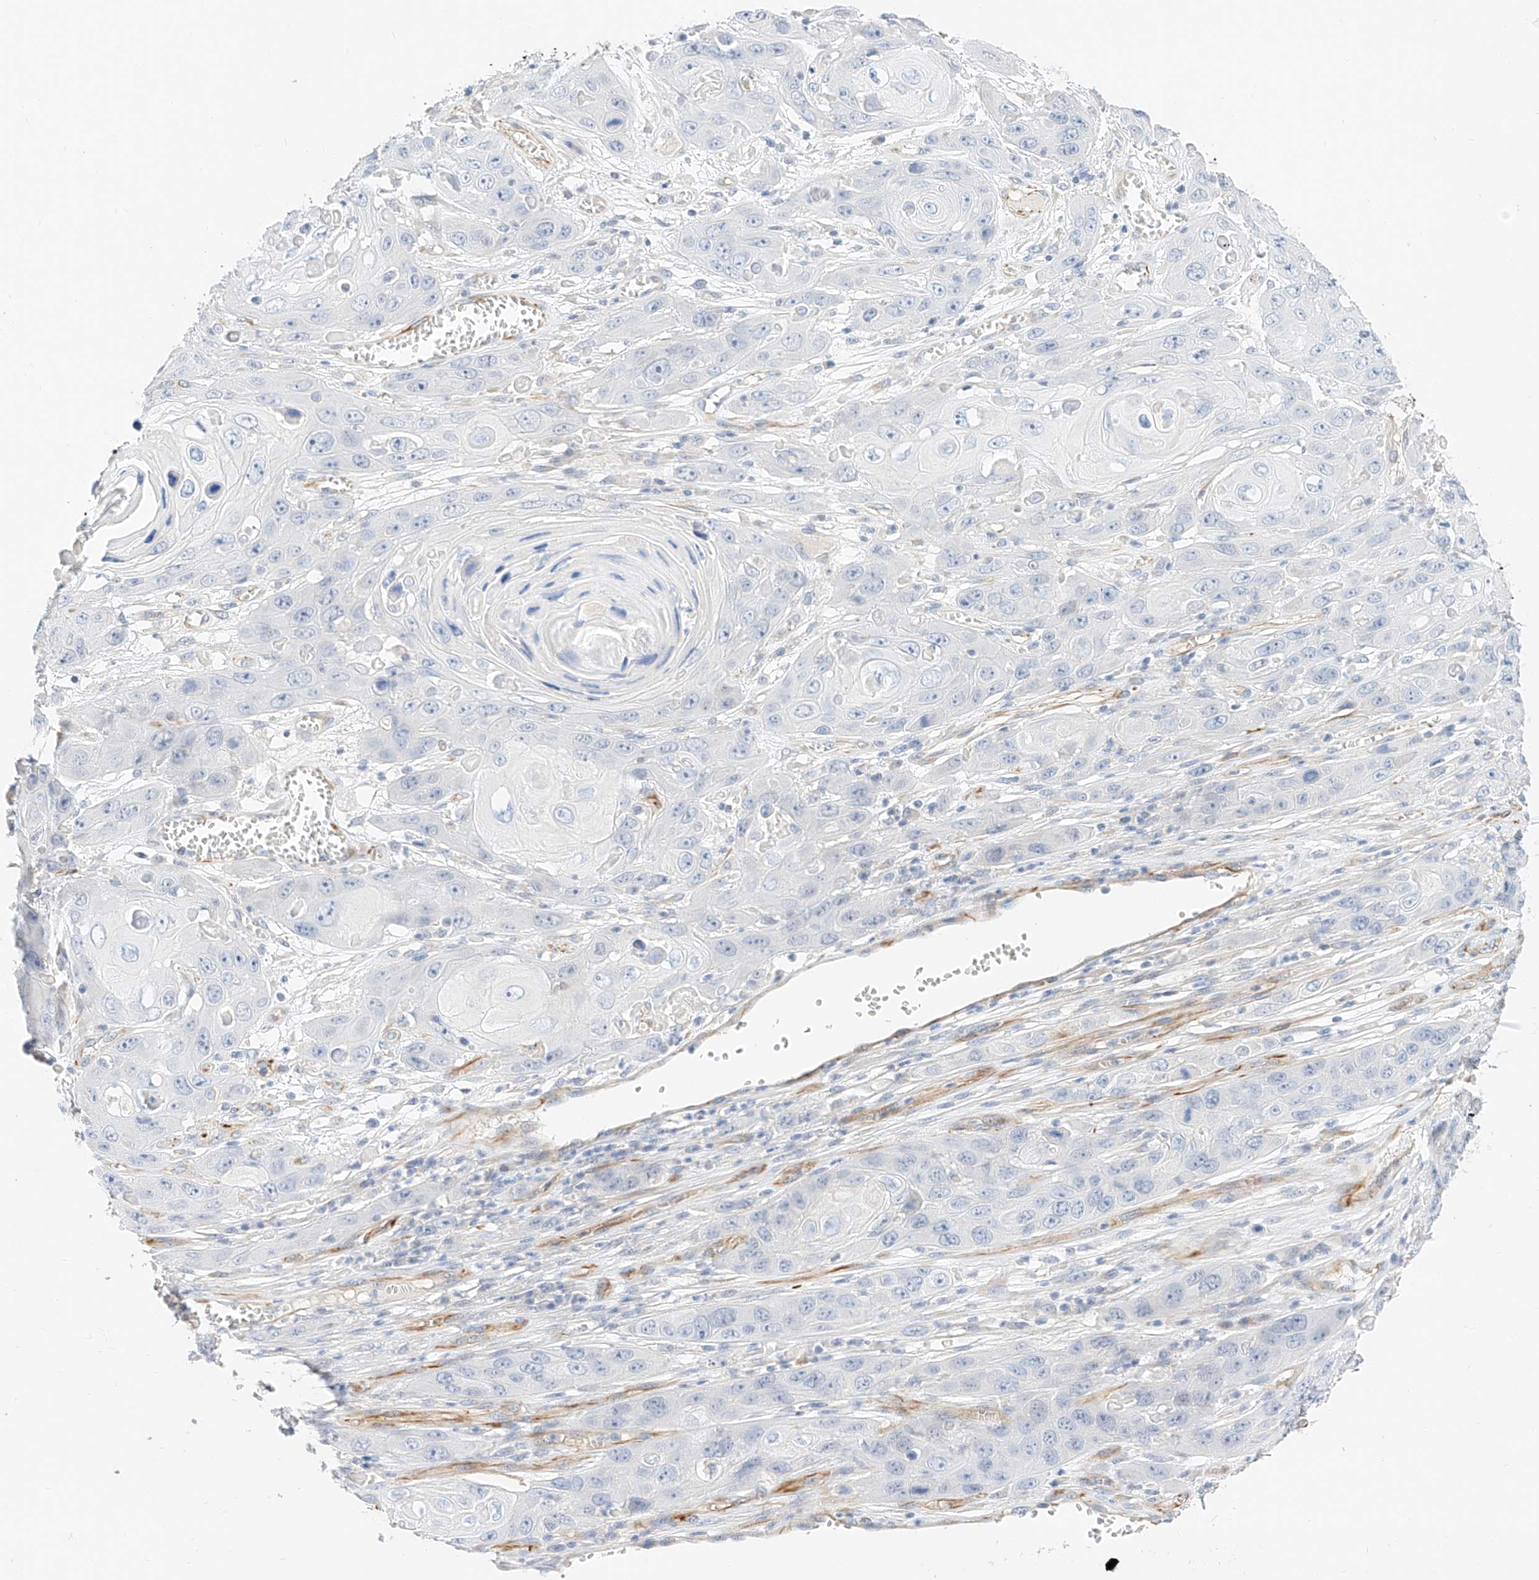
{"staining": {"intensity": "negative", "quantity": "none", "location": "none"}, "tissue": "skin cancer", "cell_type": "Tumor cells", "image_type": "cancer", "snomed": [{"axis": "morphology", "description": "Squamous cell carcinoma, NOS"}, {"axis": "topography", "description": "Skin"}], "caption": "Immunohistochemical staining of human skin squamous cell carcinoma exhibits no significant staining in tumor cells. (Immunohistochemistry, brightfield microscopy, high magnification).", "gene": "CDCP2", "patient": {"sex": "male", "age": 55}}